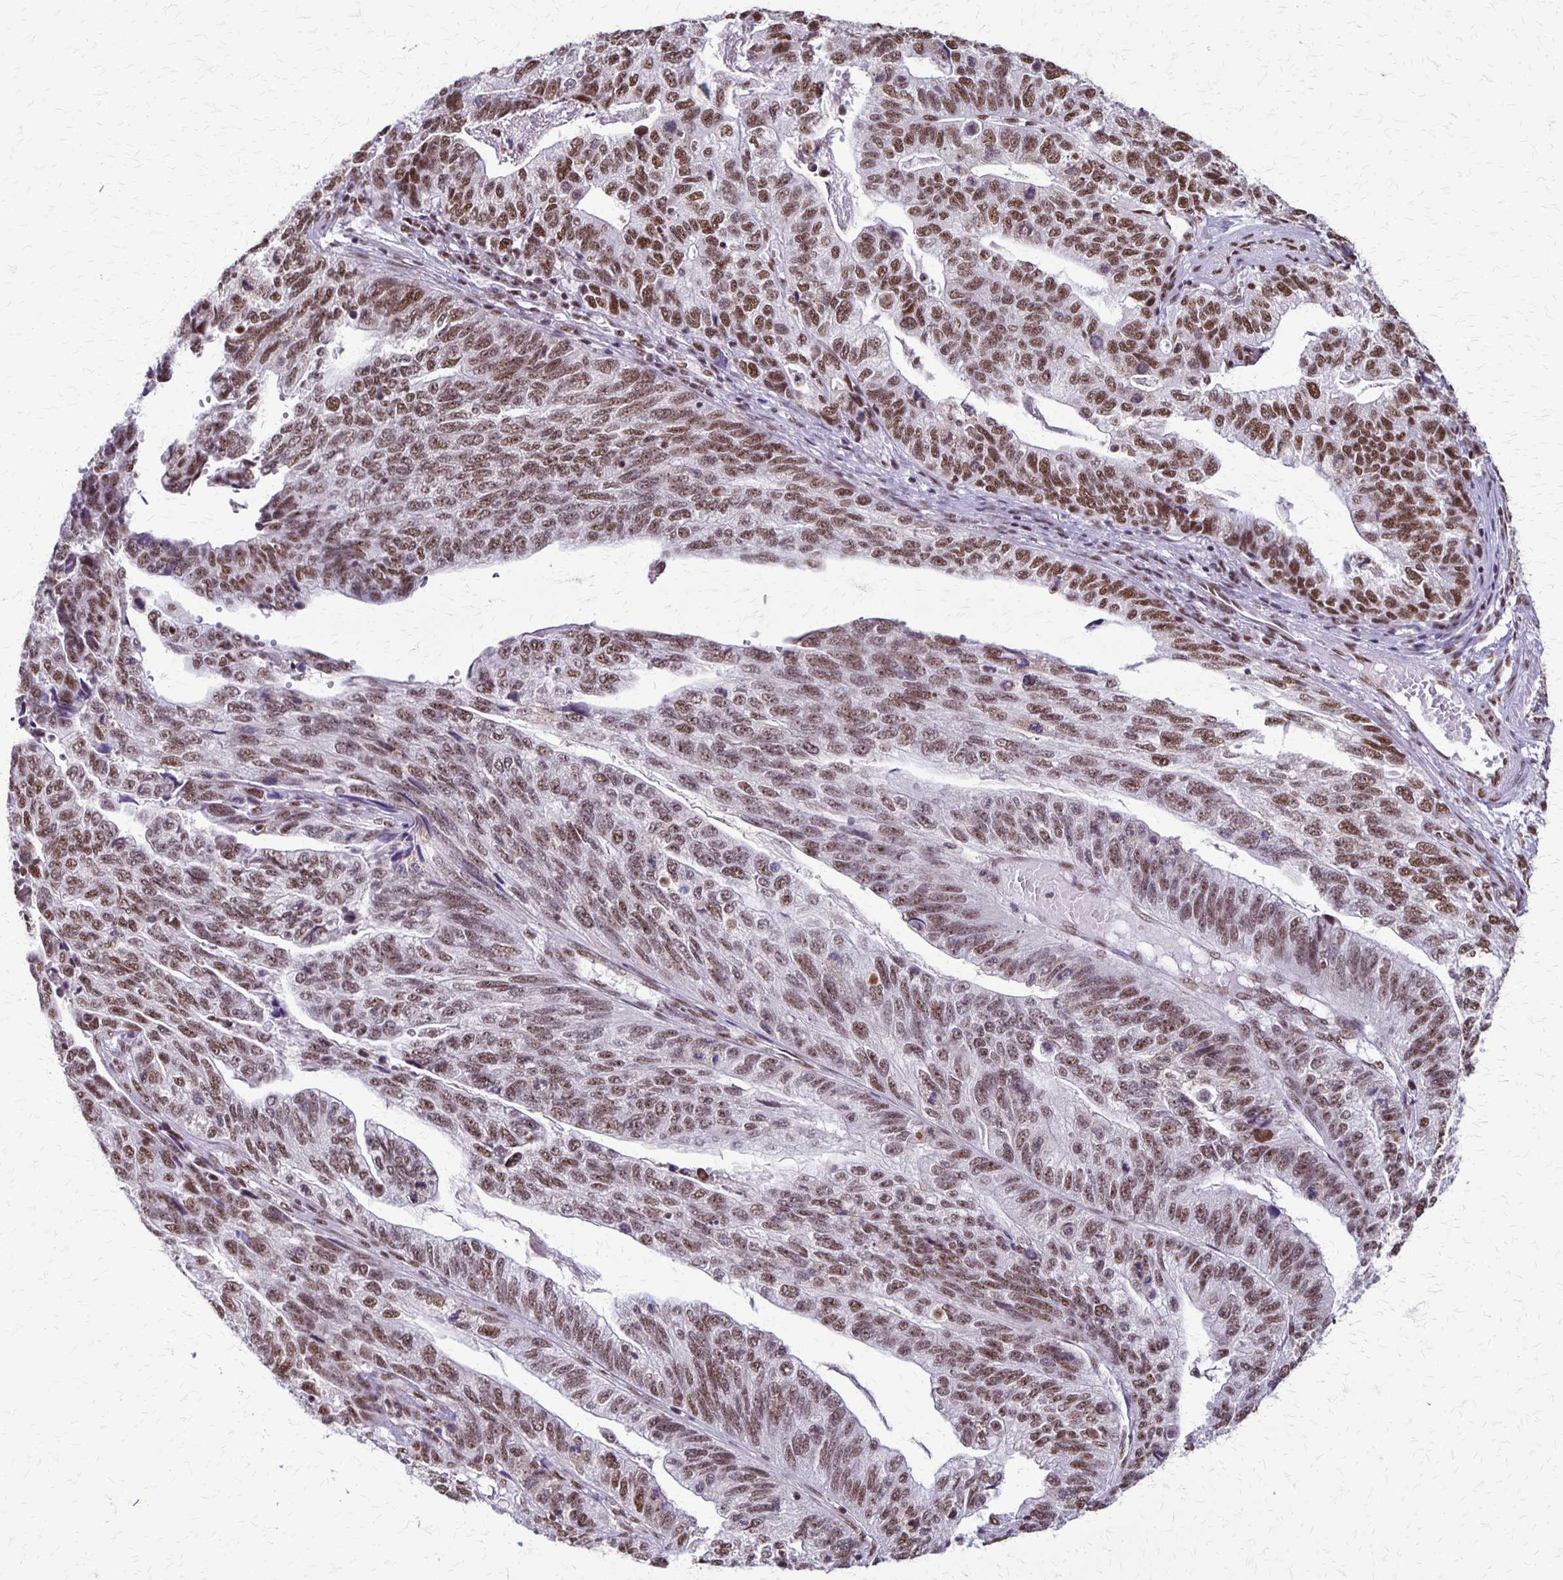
{"staining": {"intensity": "strong", "quantity": ">75%", "location": "nuclear"}, "tissue": "stomach cancer", "cell_type": "Tumor cells", "image_type": "cancer", "snomed": [{"axis": "morphology", "description": "Adenocarcinoma, NOS"}, {"axis": "topography", "description": "Stomach, upper"}], "caption": "The immunohistochemical stain shows strong nuclear staining in tumor cells of stomach cancer (adenocarcinoma) tissue. The staining was performed using DAB, with brown indicating positive protein expression. Nuclei are stained blue with hematoxylin.", "gene": "XRCC6", "patient": {"sex": "female", "age": 67}}